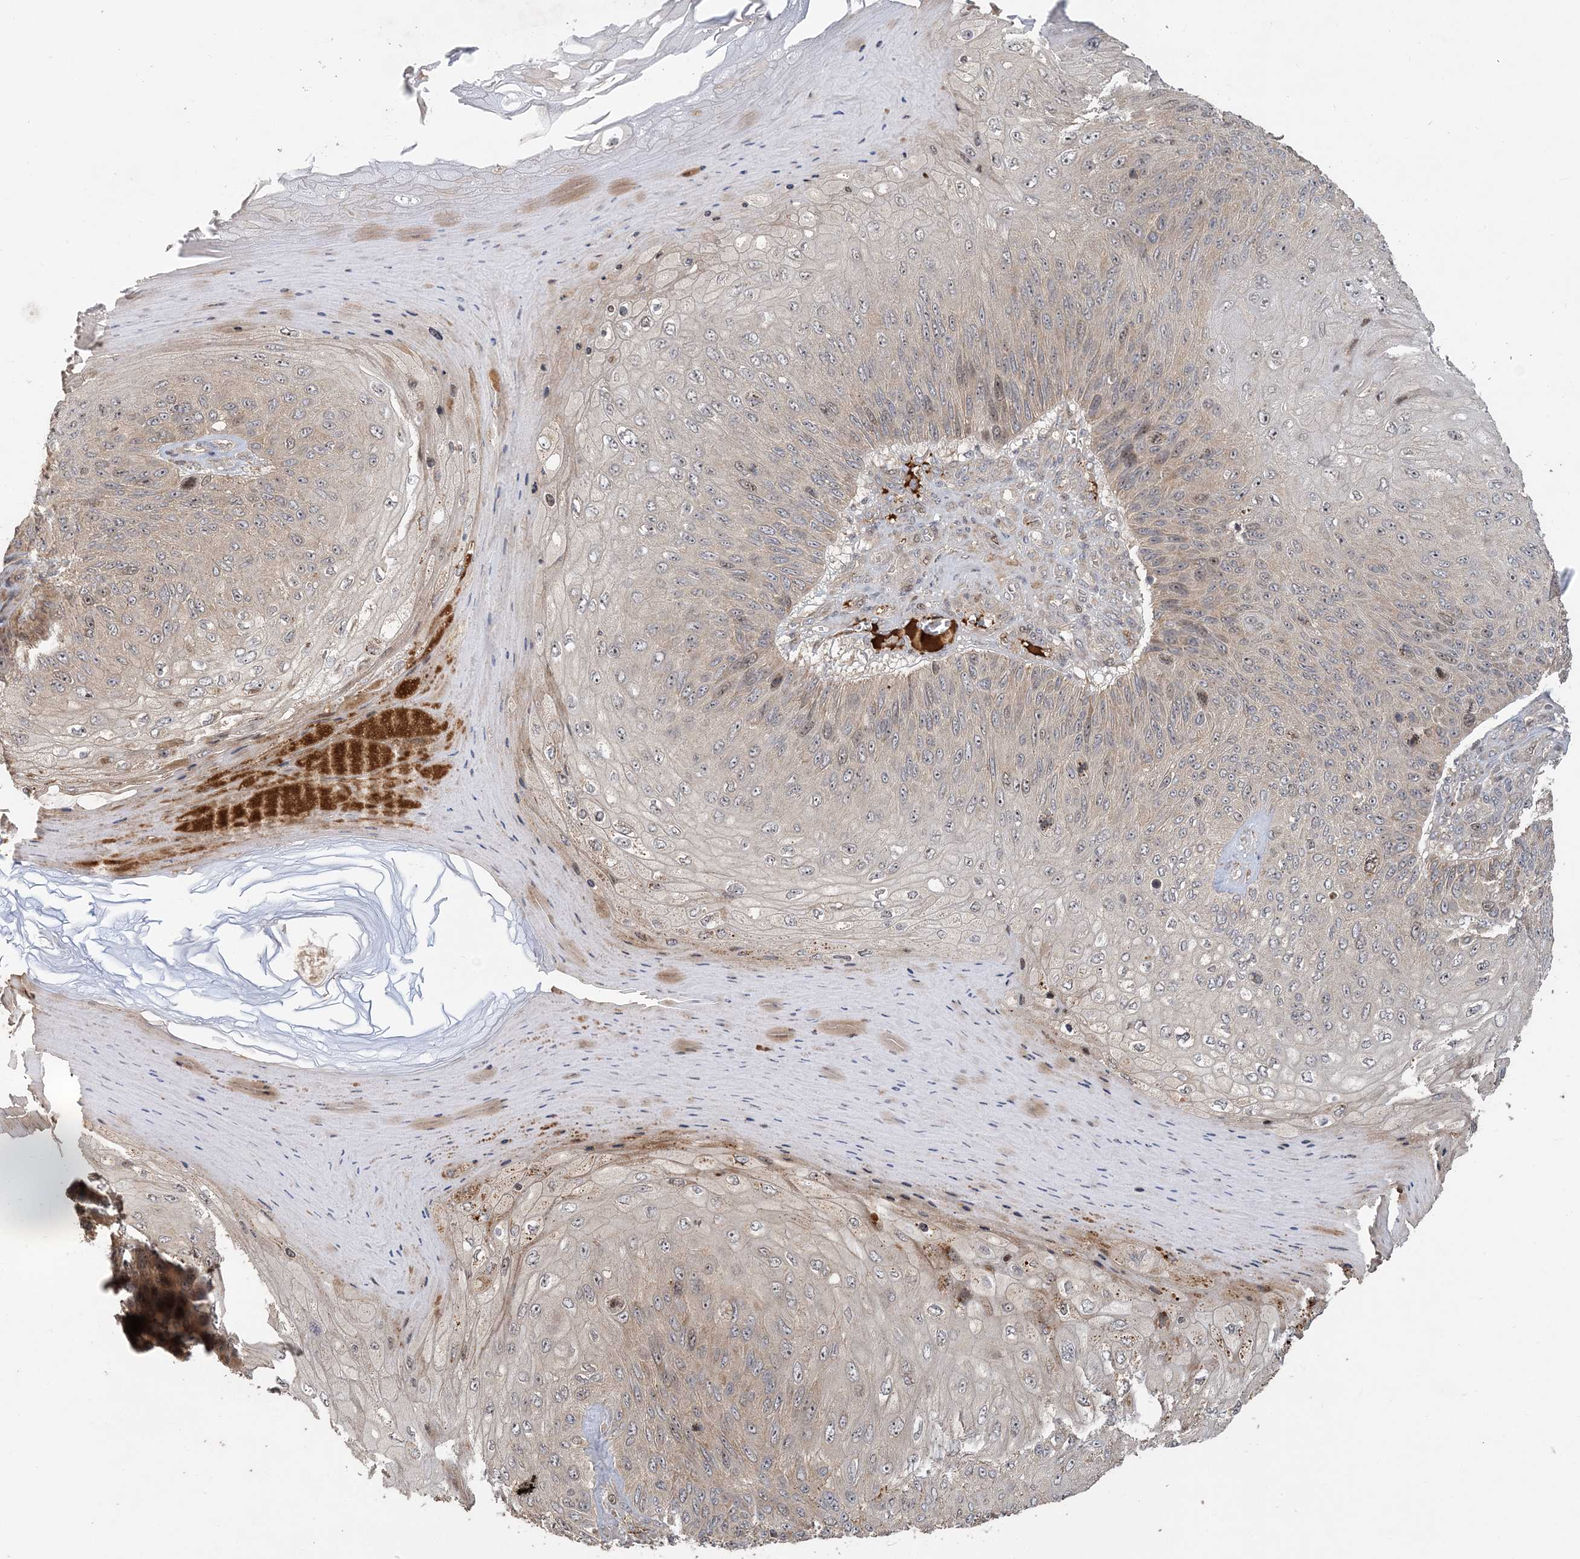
{"staining": {"intensity": "weak", "quantity": "25%-75%", "location": "cytoplasmic/membranous,nuclear"}, "tissue": "skin cancer", "cell_type": "Tumor cells", "image_type": "cancer", "snomed": [{"axis": "morphology", "description": "Squamous cell carcinoma, NOS"}, {"axis": "topography", "description": "Skin"}], "caption": "Immunohistochemistry (DAB) staining of human skin cancer shows weak cytoplasmic/membranous and nuclear protein expression in about 25%-75% of tumor cells.", "gene": "TRAIP", "patient": {"sex": "female", "age": 88}}